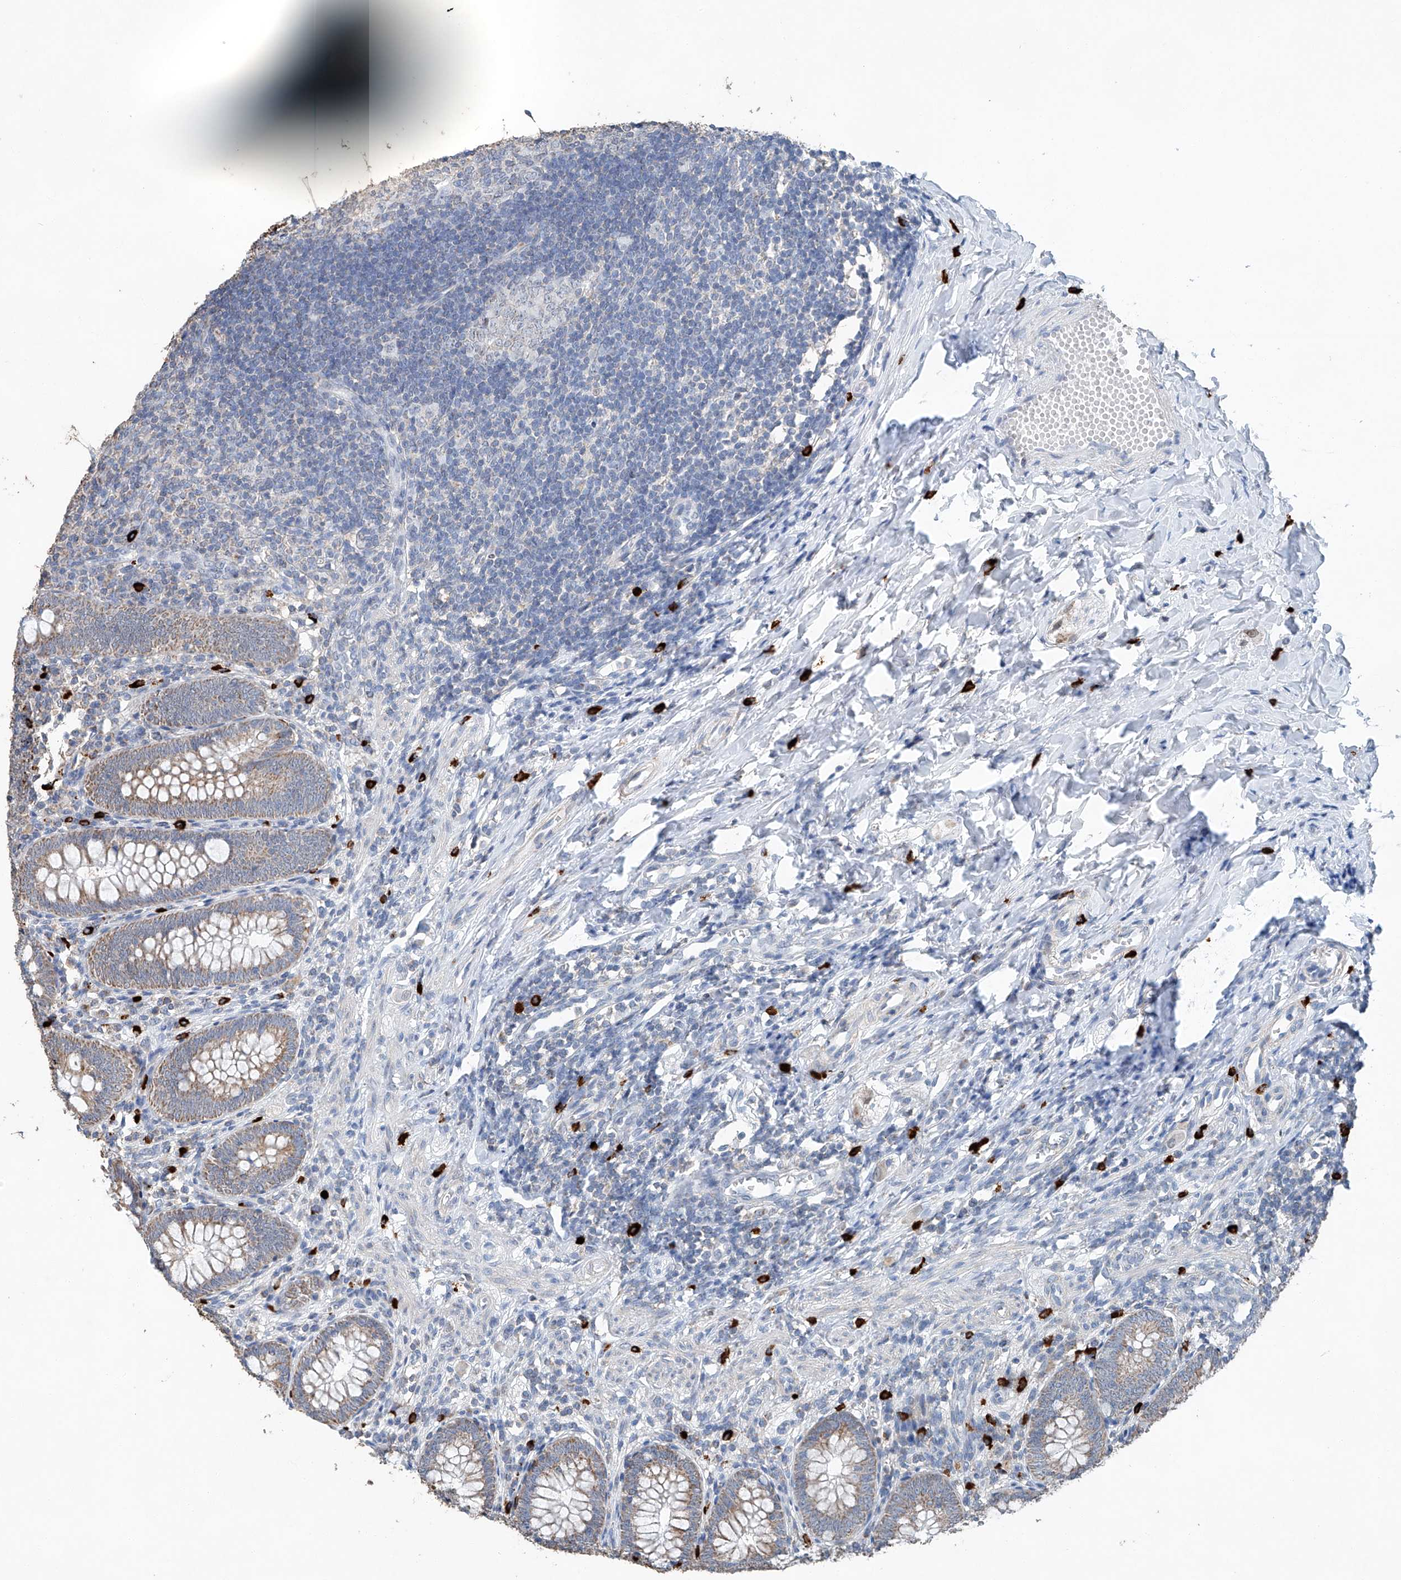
{"staining": {"intensity": "weak", "quantity": ">75%", "location": "cytoplasmic/membranous"}, "tissue": "appendix", "cell_type": "Glandular cells", "image_type": "normal", "snomed": [{"axis": "morphology", "description": "Normal tissue, NOS"}, {"axis": "topography", "description": "Appendix"}], "caption": "Immunohistochemistry (IHC) (DAB) staining of unremarkable appendix demonstrates weak cytoplasmic/membranous protein expression in about >75% of glandular cells. The staining was performed using DAB to visualize the protein expression in brown, while the nuclei were stained in blue with hematoxylin (Magnification: 20x).", "gene": "KLF15", "patient": {"sex": "male", "age": 14}}